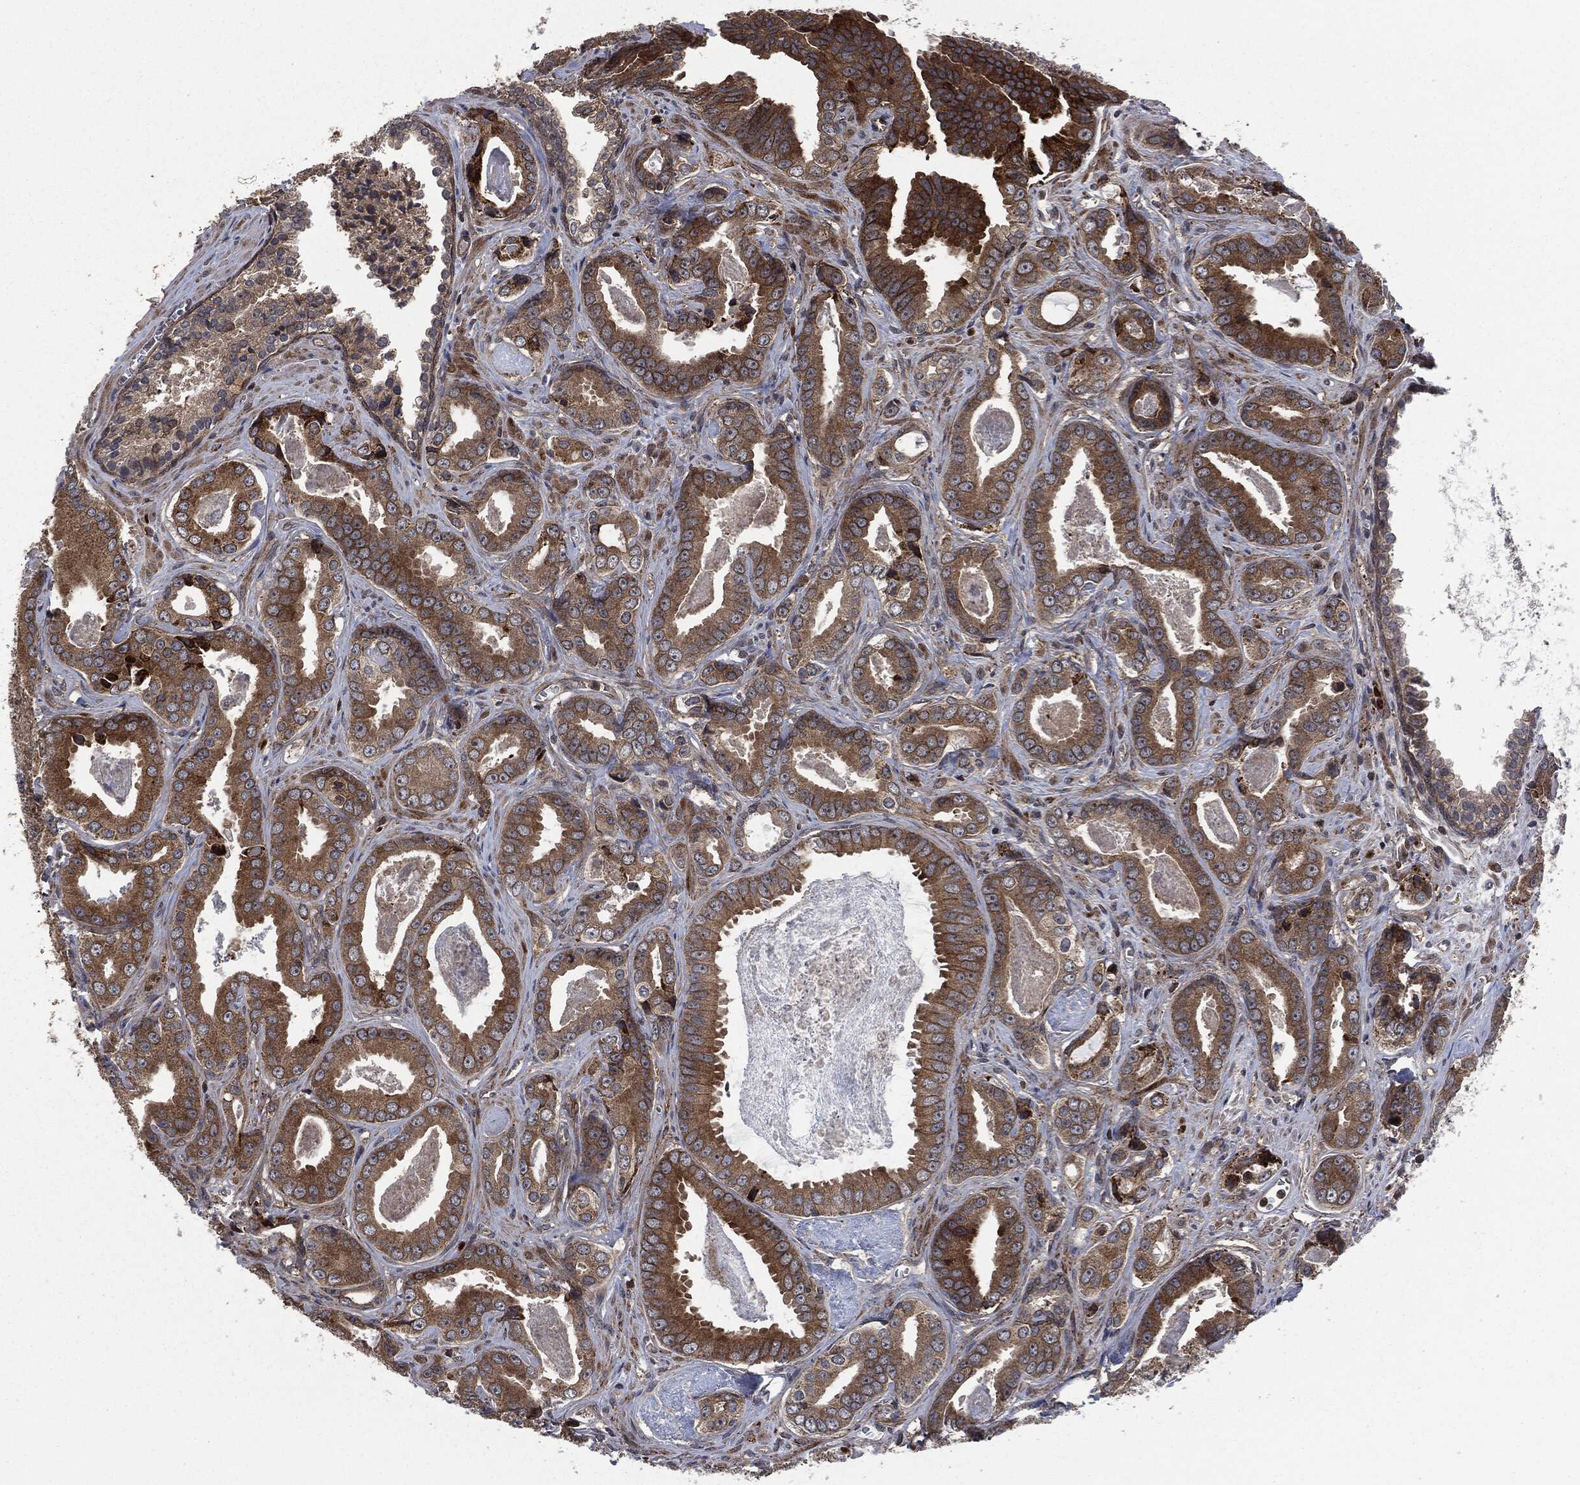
{"staining": {"intensity": "moderate", "quantity": ">75%", "location": "cytoplasmic/membranous"}, "tissue": "prostate cancer", "cell_type": "Tumor cells", "image_type": "cancer", "snomed": [{"axis": "morphology", "description": "Adenocarcinoma, NOS"}, {"axis": "topography", "description": "Prostate"}], "caption": "Immunohistochemical staining of adenocarcinoma (prostate) demonstrates moderate cytoplasmic/membranous protein expression in about >75% of tumor cells.", "gene": "HRAS", "patient": {"sex": "male", "age": 61}}